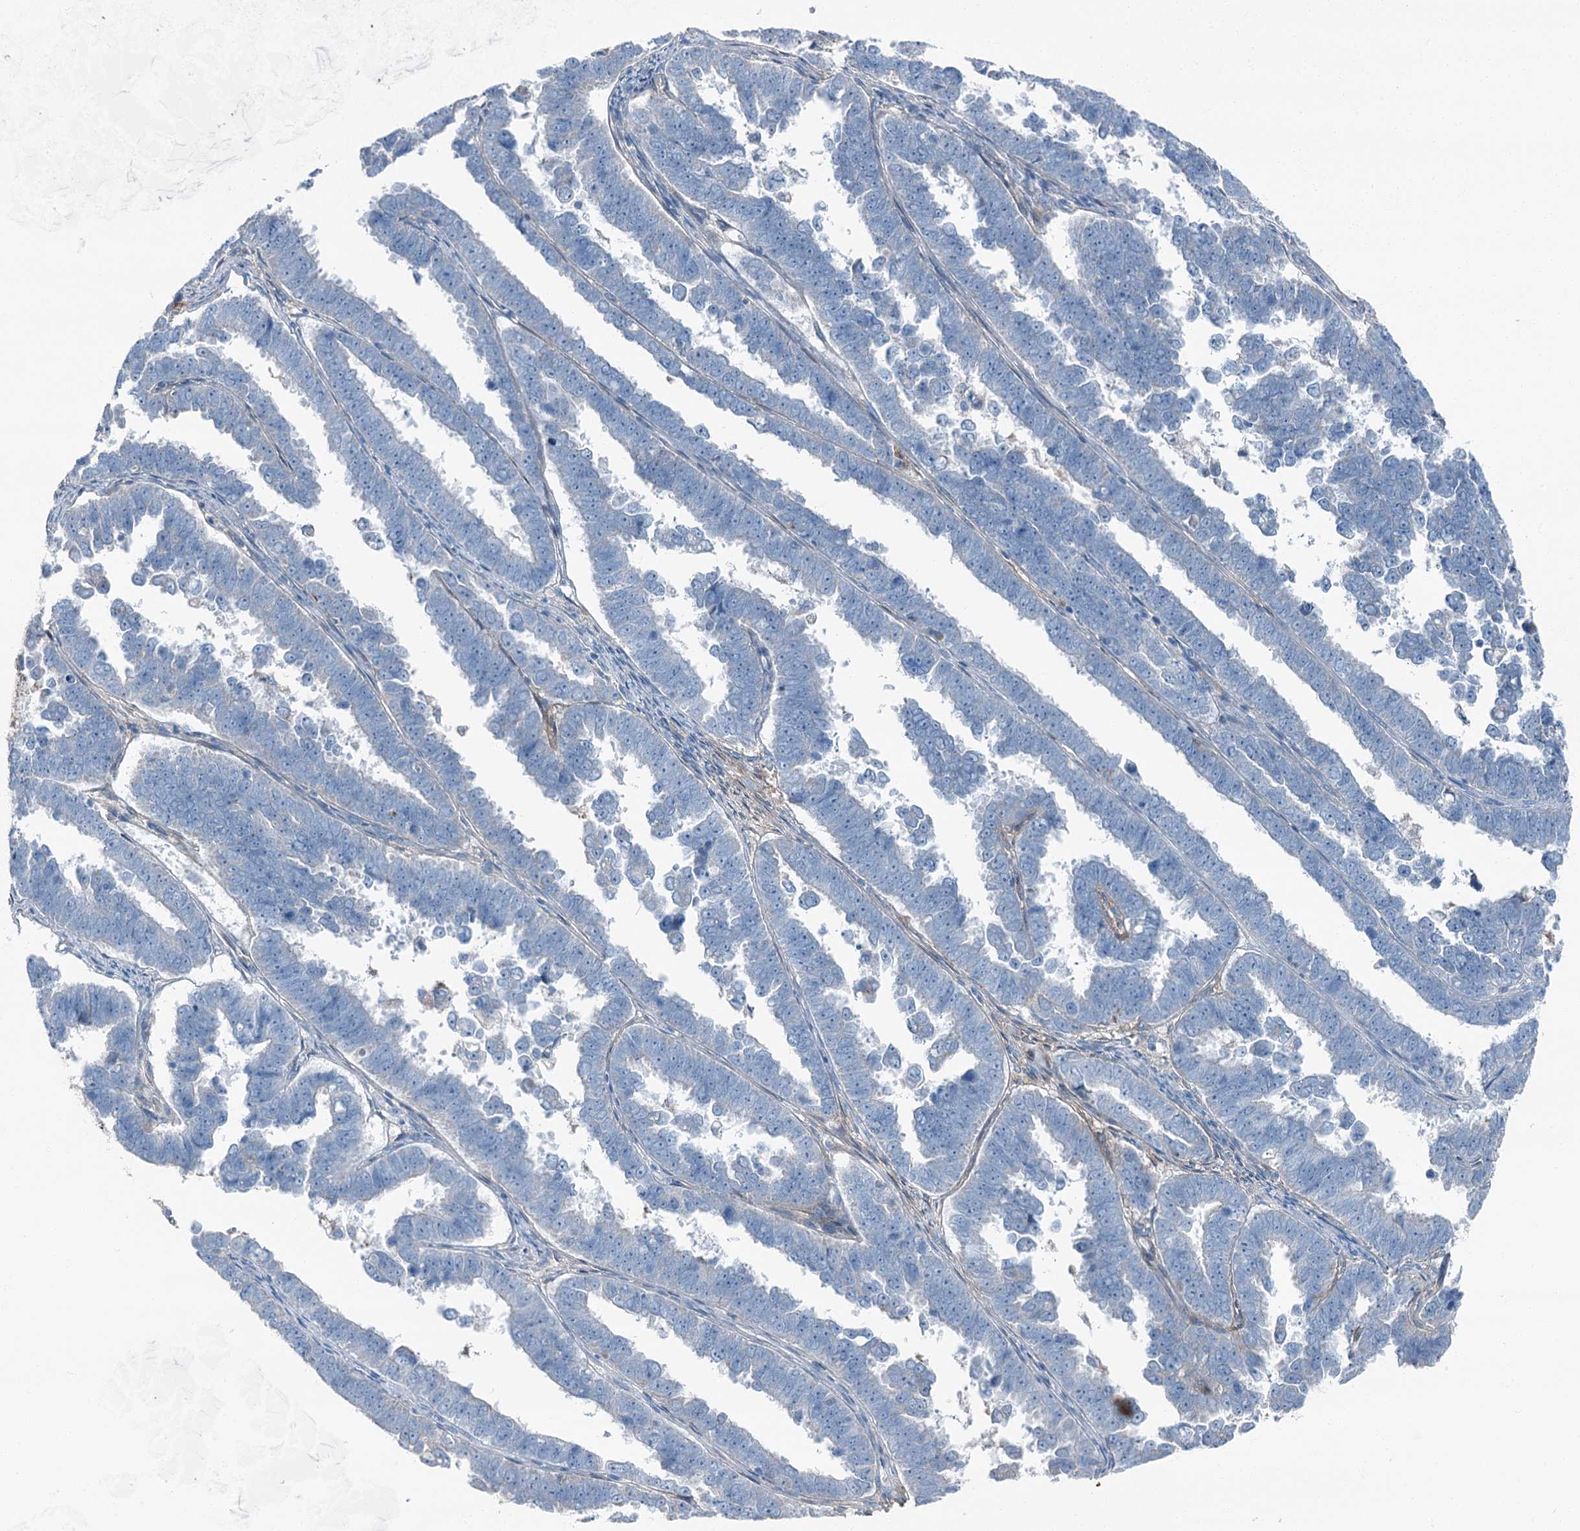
{"staining": {"intensity": "negative", "quantity": "none", "location": "none"}, "tissue": "endometrial cancer", "cell_type": "Tumor cells", "image_type": "cancer", "snomed": [{"axis": "morphology", "description": "Adenocarcinoma, NOS"}, {"axis": "topography", "description": "Endometrium"}], "caption": "Immunohistochemistry (IHC) of human endometrial cancer demonstrates no positivity in tumor cells.", "gene": "AXL", "patient": {"sex": "female", "age": 75}}